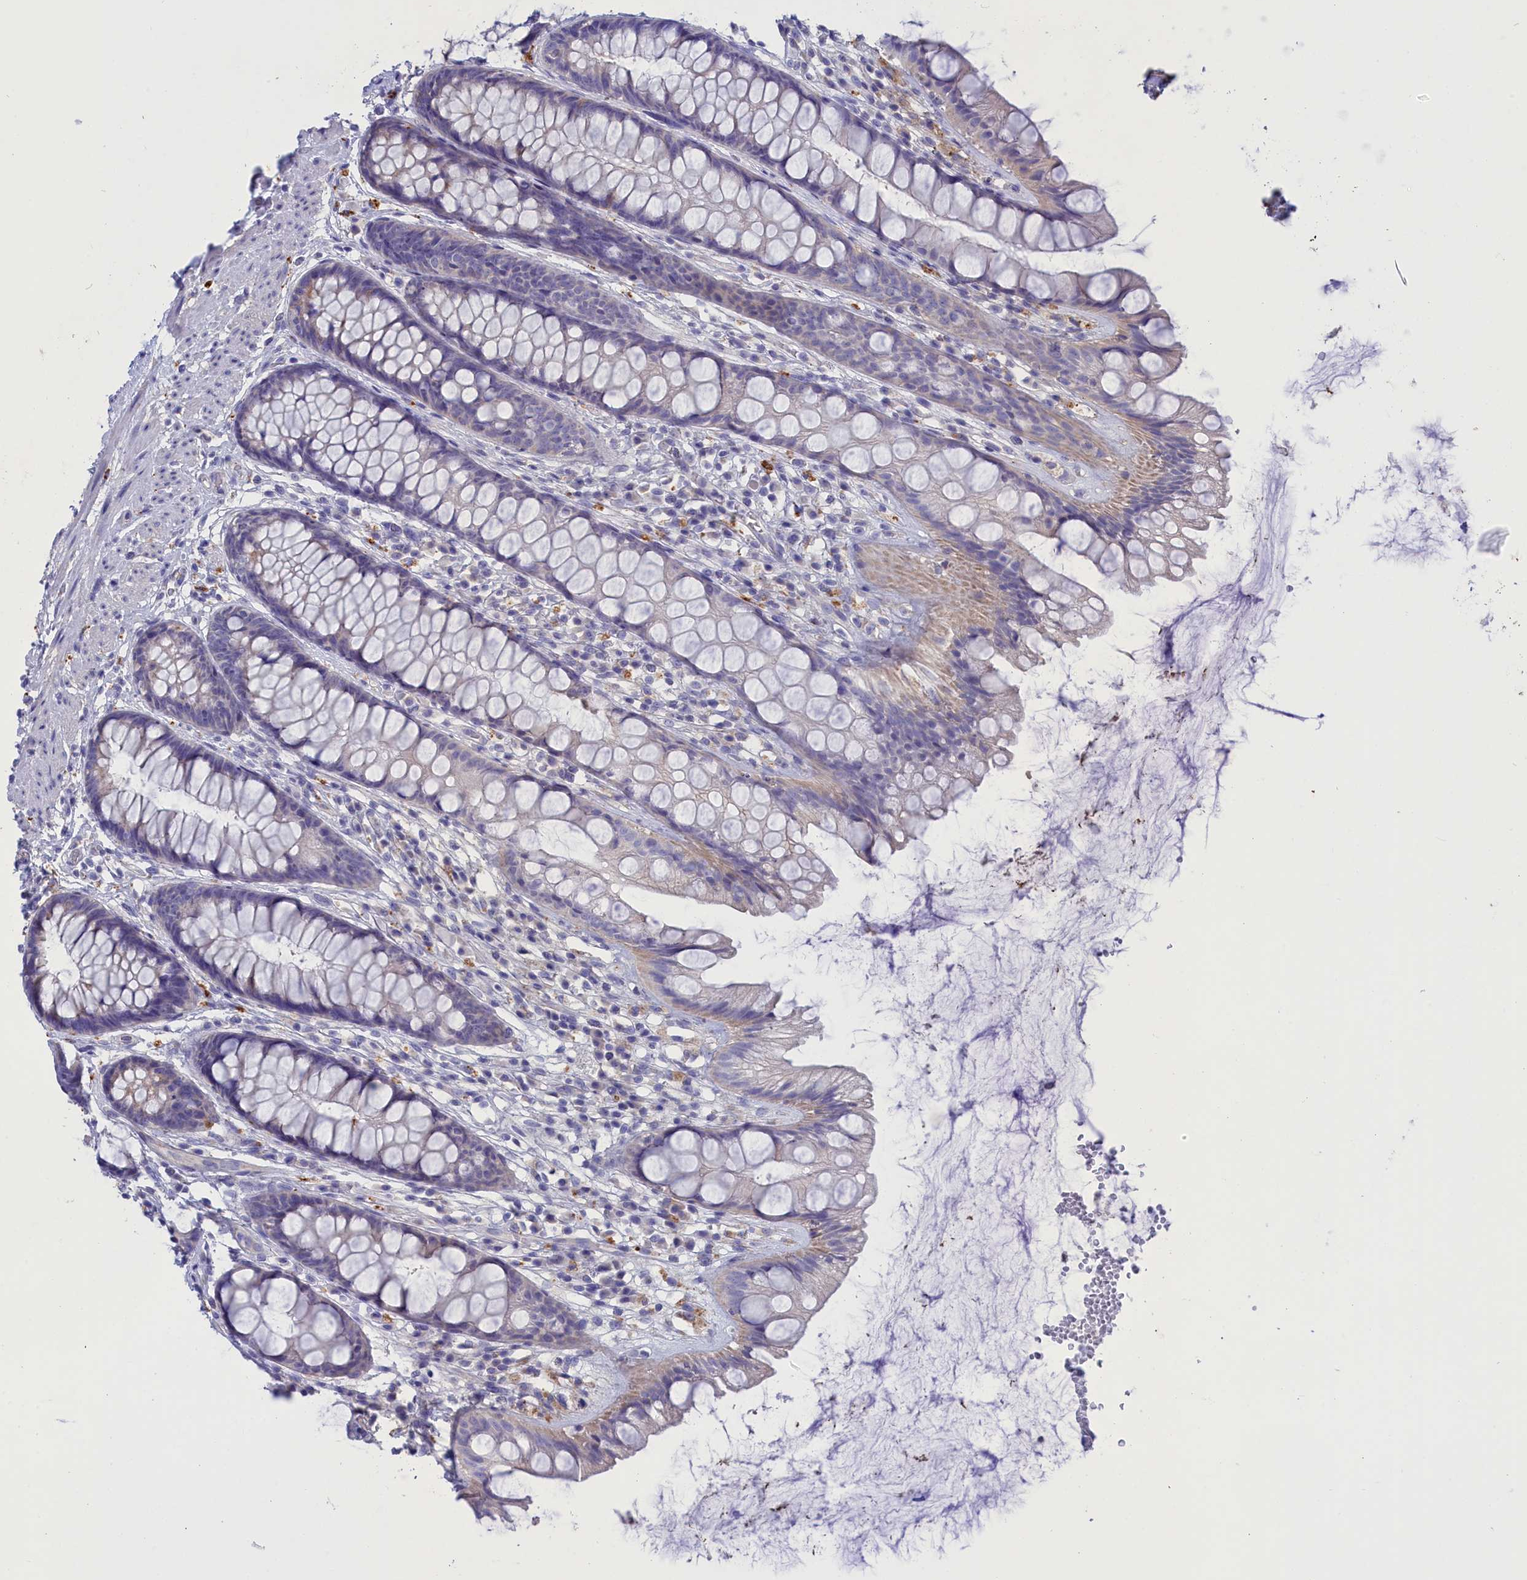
{"staining": {"intensity": "negative", "quantity": "none", "location": "none"}, "tissue": "rectum", "cell_type": "Glandular cells", "image_type": "normal", "snomed": [{"axis": "morphology", "description": "Normal tissue, NOS"}, {"axis": "topography", "description": "Rectum"}], "caption": "This image is of unremarkable rectum stained with immunohistochemistry to label a protein in brown with the nuclei are counter-stained blue. There is no expression in glandular cells.", "gene": "WDR6", "patient": {"sex": "male", "age": 74}}